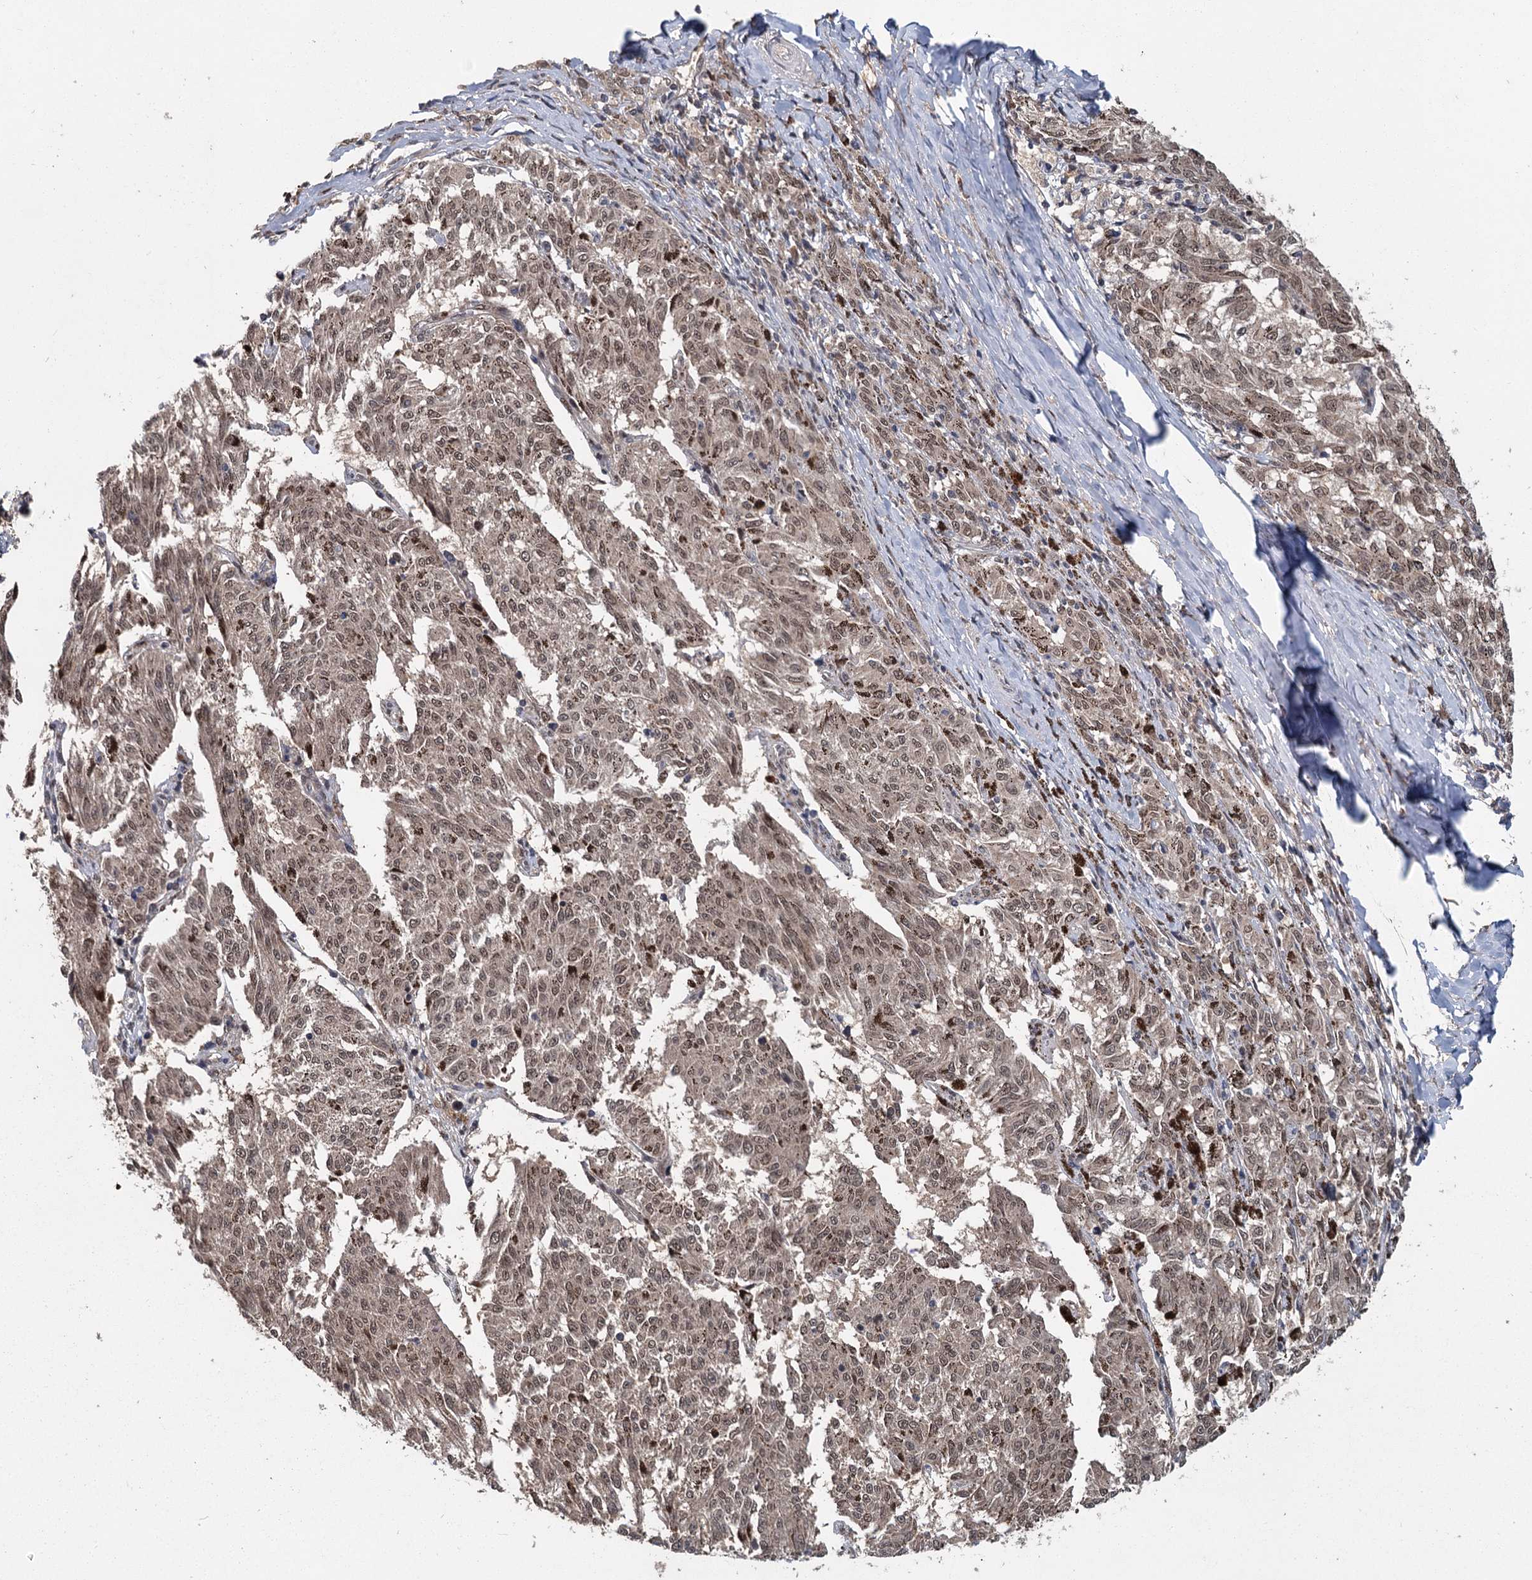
{"staining": {"intensity": "weak", "quantity": ">75%", "location": "nuclear"}, "tissue": "melanoma", "cell_type": "Tumor cells", "image_type": "cancer", "snomed": [{"axis": "morphology", "description": "Malignant melanoma, NOS"}, {"axis": "topography", "description": "Skin"}], "caption": "High-magnification brightfield microscopy of melanoma stained with DAB (3,3'-diaminobenzidine) (brown) and counterstained with hematoxylin (blue). tumor cells exhibit weak nuclear positivity is present in about>75% of cells.", "gene": "MYG1", "patient": {"sex": "female", "age": 72}}